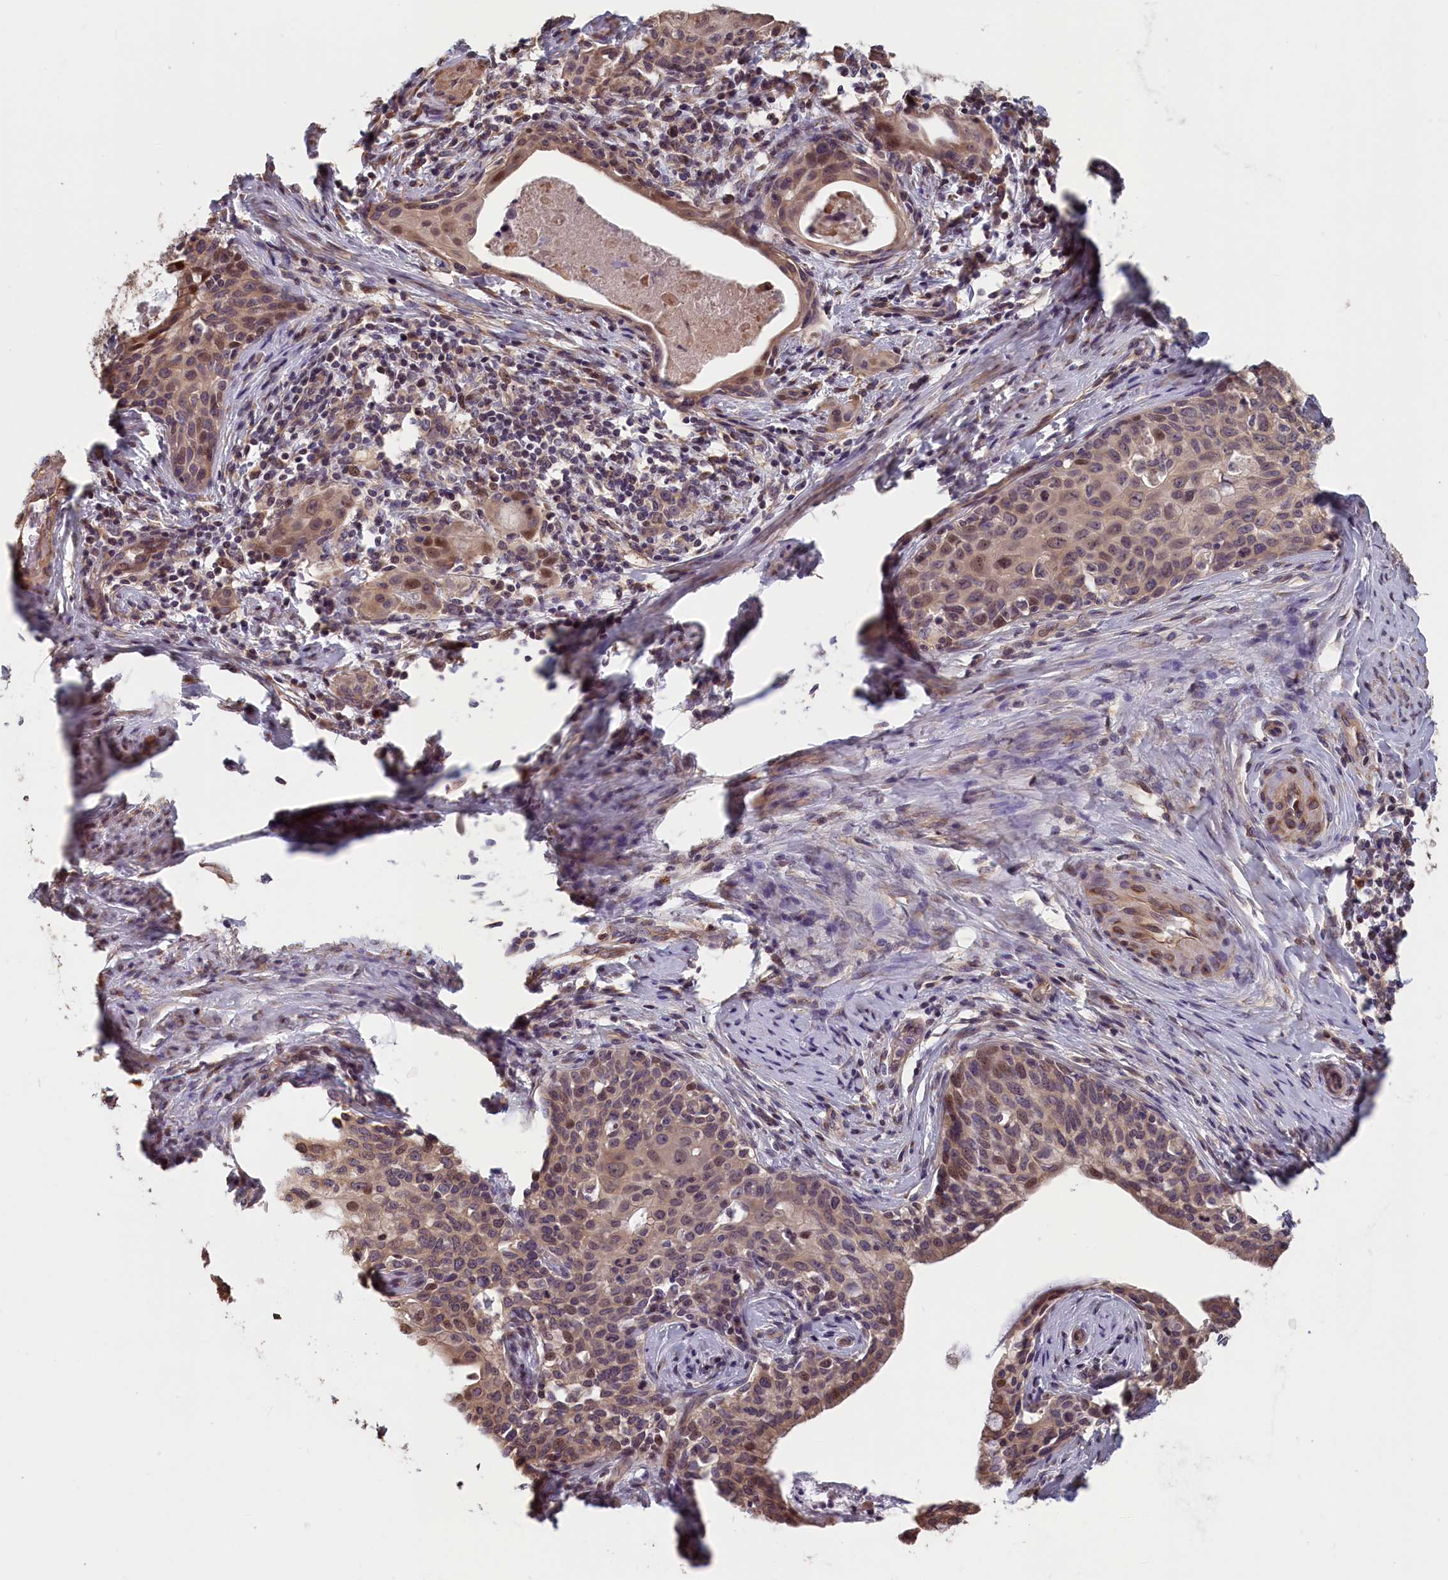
{"staining": {"intensity": "moderate", "quantity": ">75%", "location": "cytoplasmic/membranous,nuclear"}, "tissue": "cervical cancer", "cell_type": "Tumor cells", "image_type": "cancer", "snomed": [{"axis": "morphology", "description": "Squamous cell carcinoma, NOS"}, {"axis": "morphology", "description": "Adenocarcinoma, NOS"}, {"axis": "topography", "description": "Cervix"}], "caption": "Immunohistochemical staining of human cervical squamous cell carcinoma exhibits medium levels of moderate cytoplasmic/membranous and nuclear positivity in about >75% of tumor cells.", "gene": "TMEM116", "patient": {"sex": "female", "age": 52}}